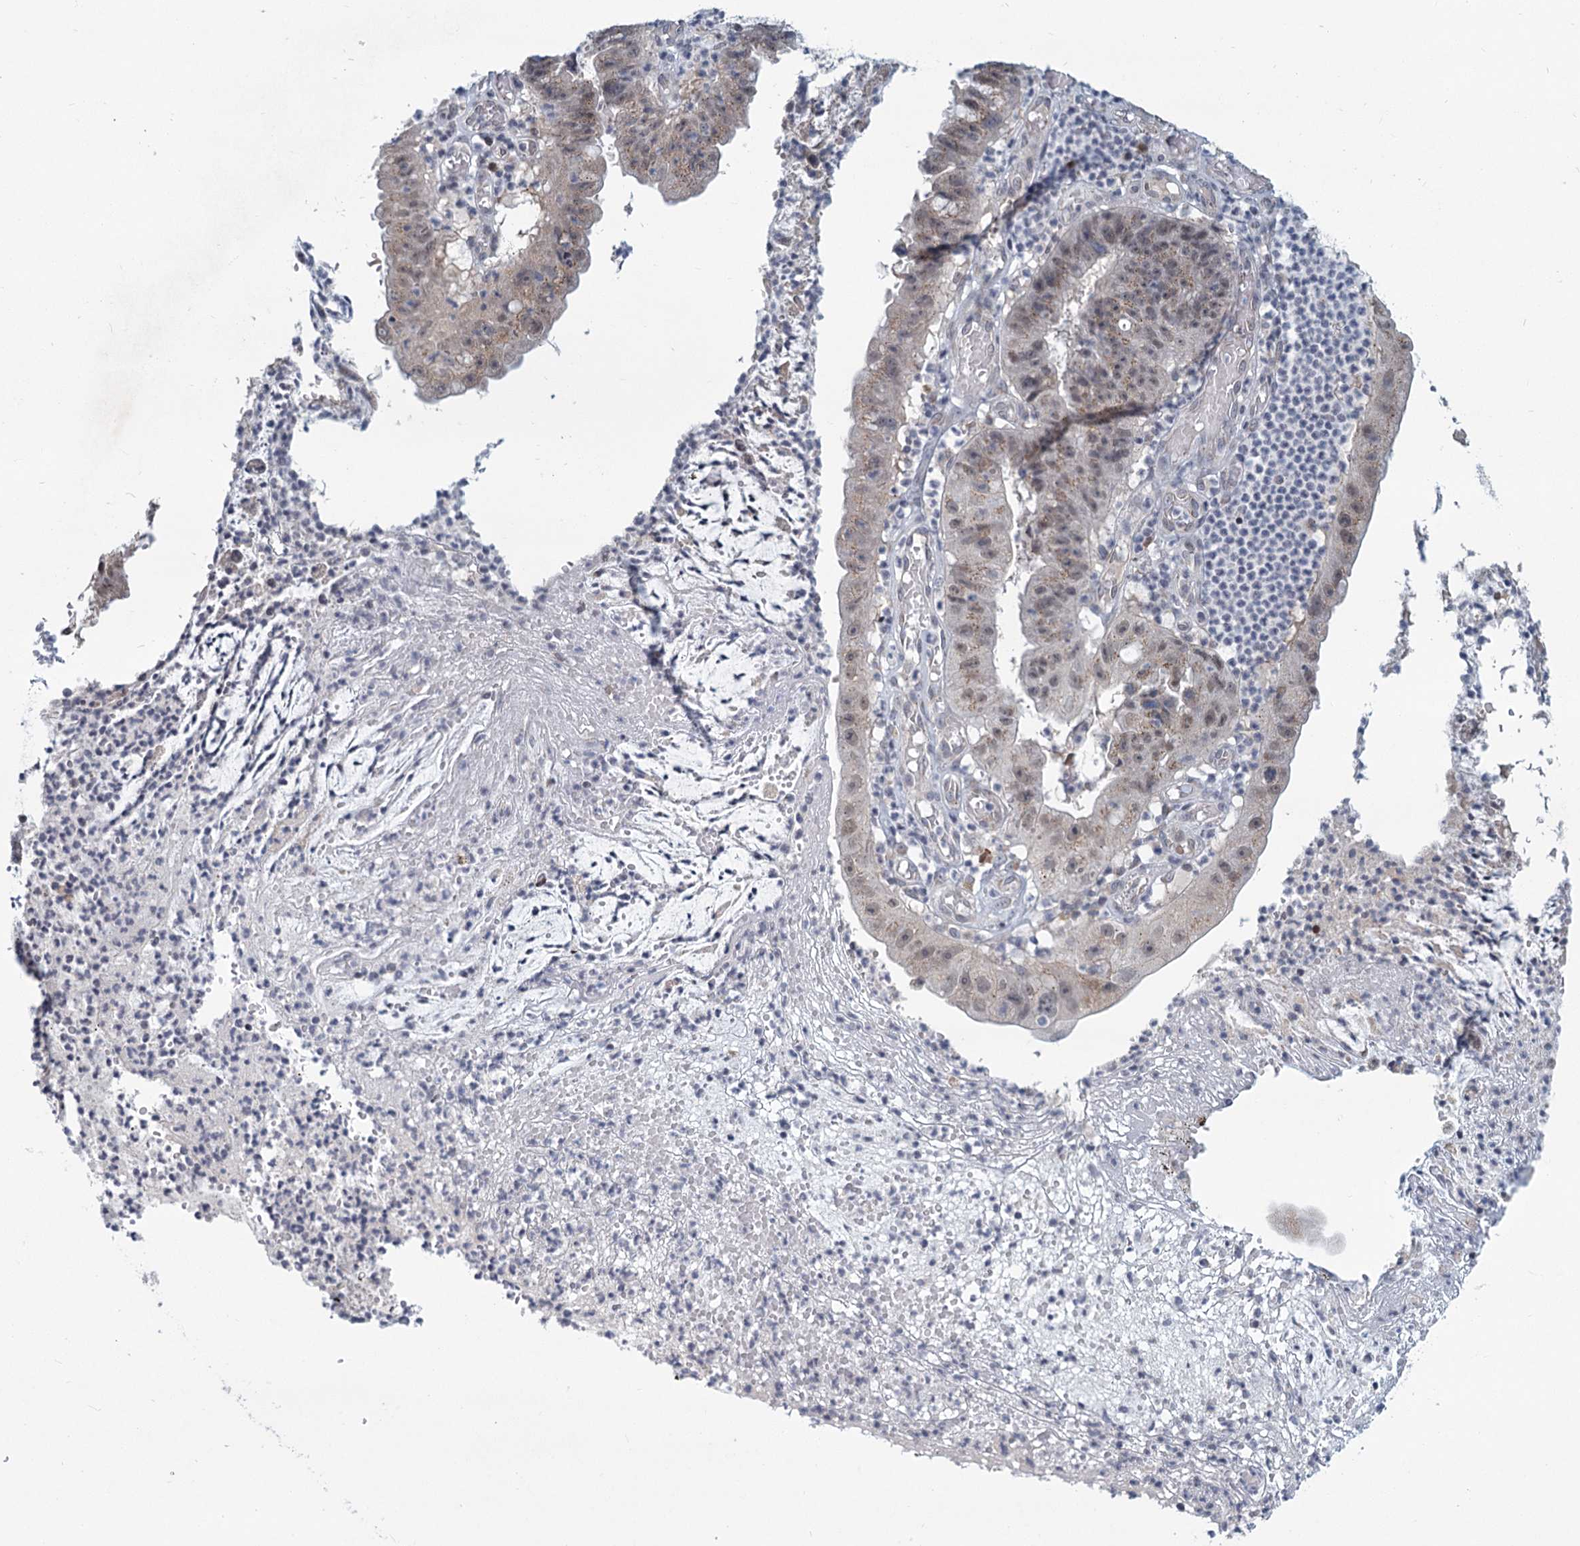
{"staining": {"intensity": "moderate", "quantity": "<25%", "location": "cytoplasmic/membranous"}, "tissue": "stomach cancer", "cell_type": "Tumor cells", "image_type": "cancer", "snomed": [{"axis": "morphology", "description": "Adenocarcinoma, NOS"}, {"axis": "topography", "description": "Stomach"}], "caption": "DAB (3,3'-diaminobenzidine) immunohistochemical staining of human stomach adenocarcinoma exhibits moderate cytoplasmic/membranous protein expression in approximately <25% of tumor cells. Nuclei are stained in blue.", "gene": "STAP1", "patient": {"sex": "male", "age": 59}}